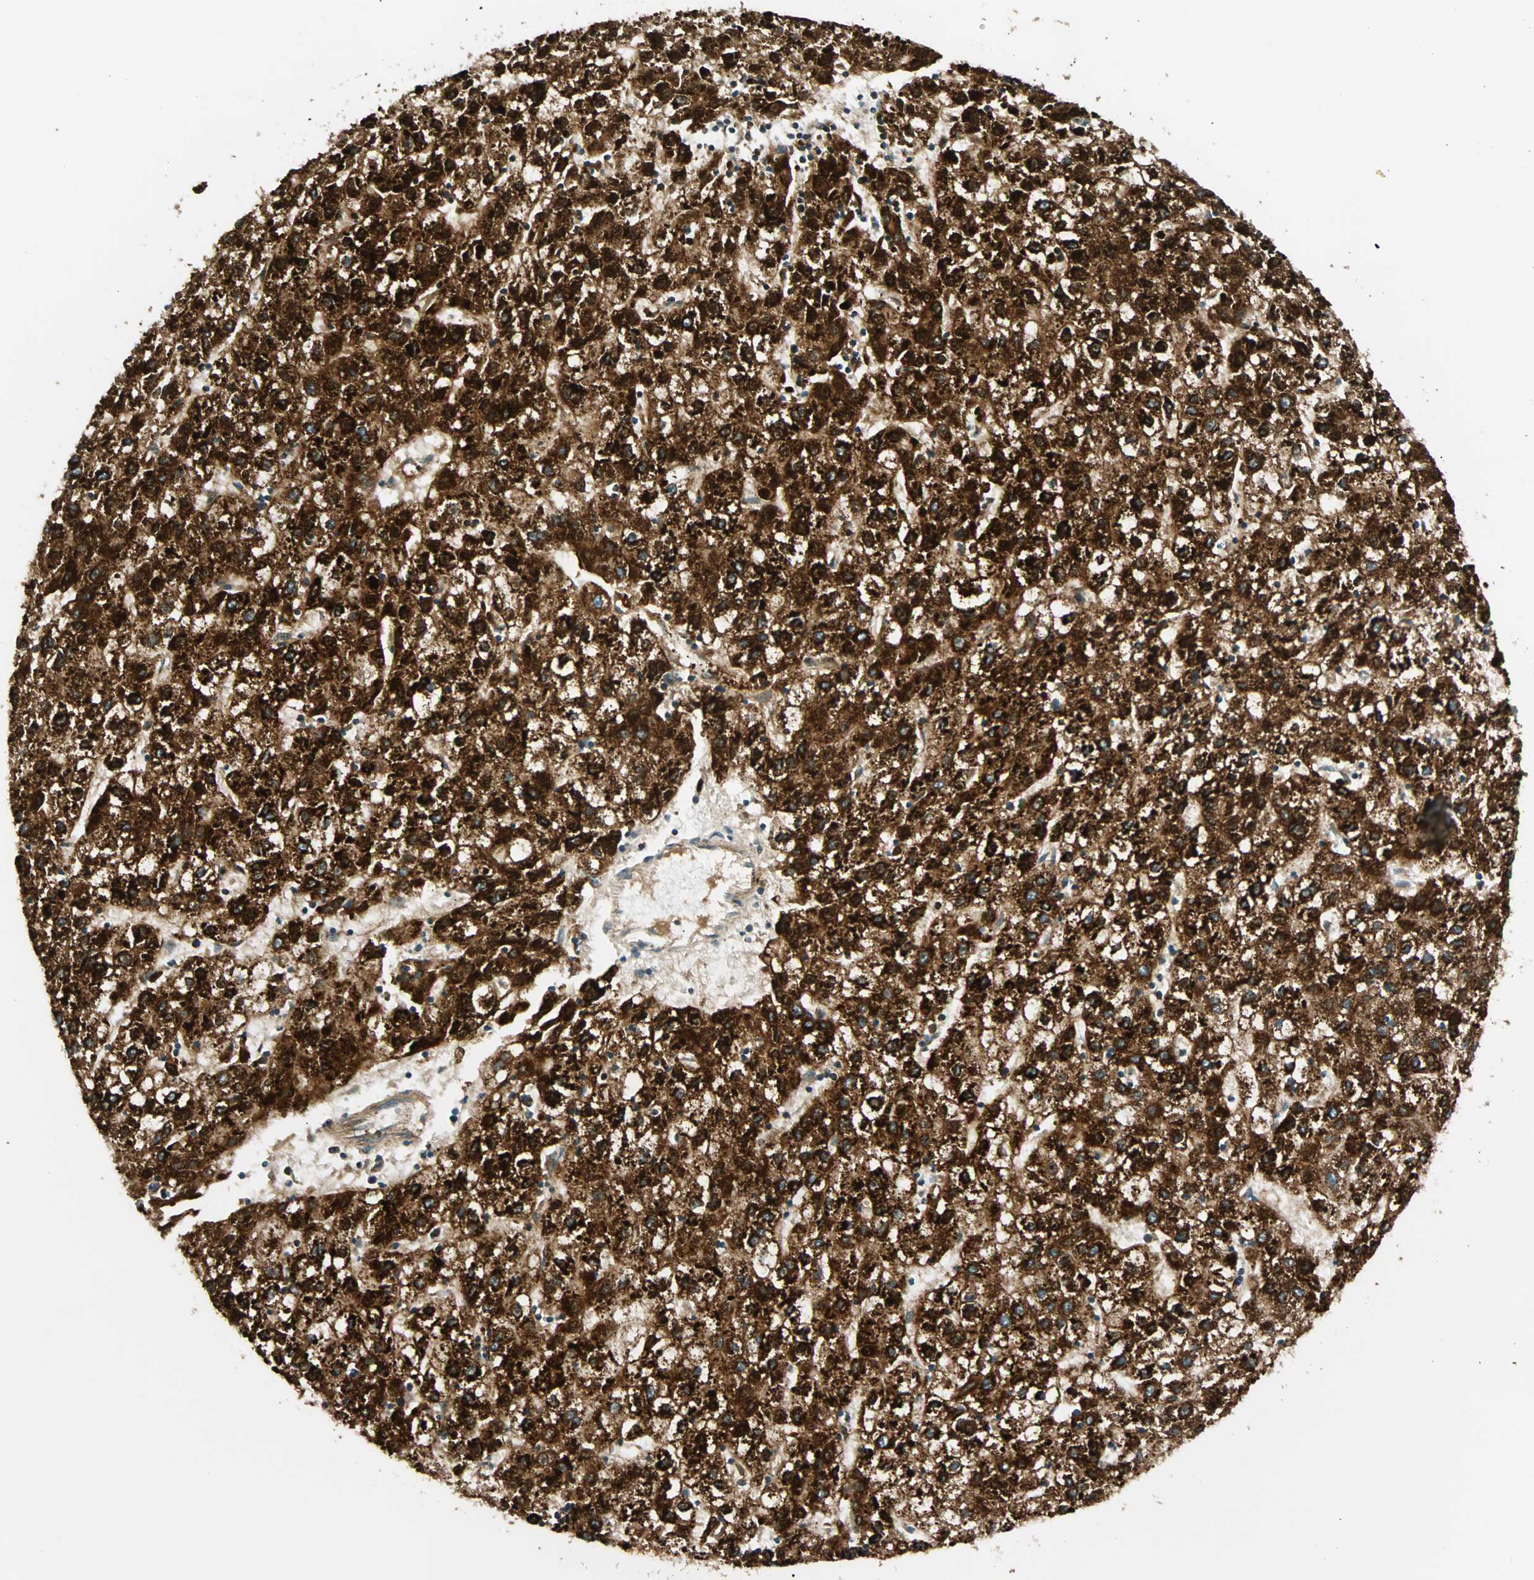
{"staining": {"intensity": "strong", "quantity": ">75%", "location": "cytoplasmic/membranous"}, "tissue": "liver cancer", "cell_type": "Tumor cells", "image_type": "cancer", "snomed": [{"axis": "morphology", "description": "Carcinoma, Hepatocellular, NOS"}, {"axis": "topography", "description": "Liver"}], "caption": "Immunohistochemical staining of liver hepatocellular carcinoma demonstrates high levels of strong cytoplasmic/membranous protein positivity in approximately >75% of tumor cells.", "gene": "SPRY4", "patient": {"sex": "male", "age": 72}}